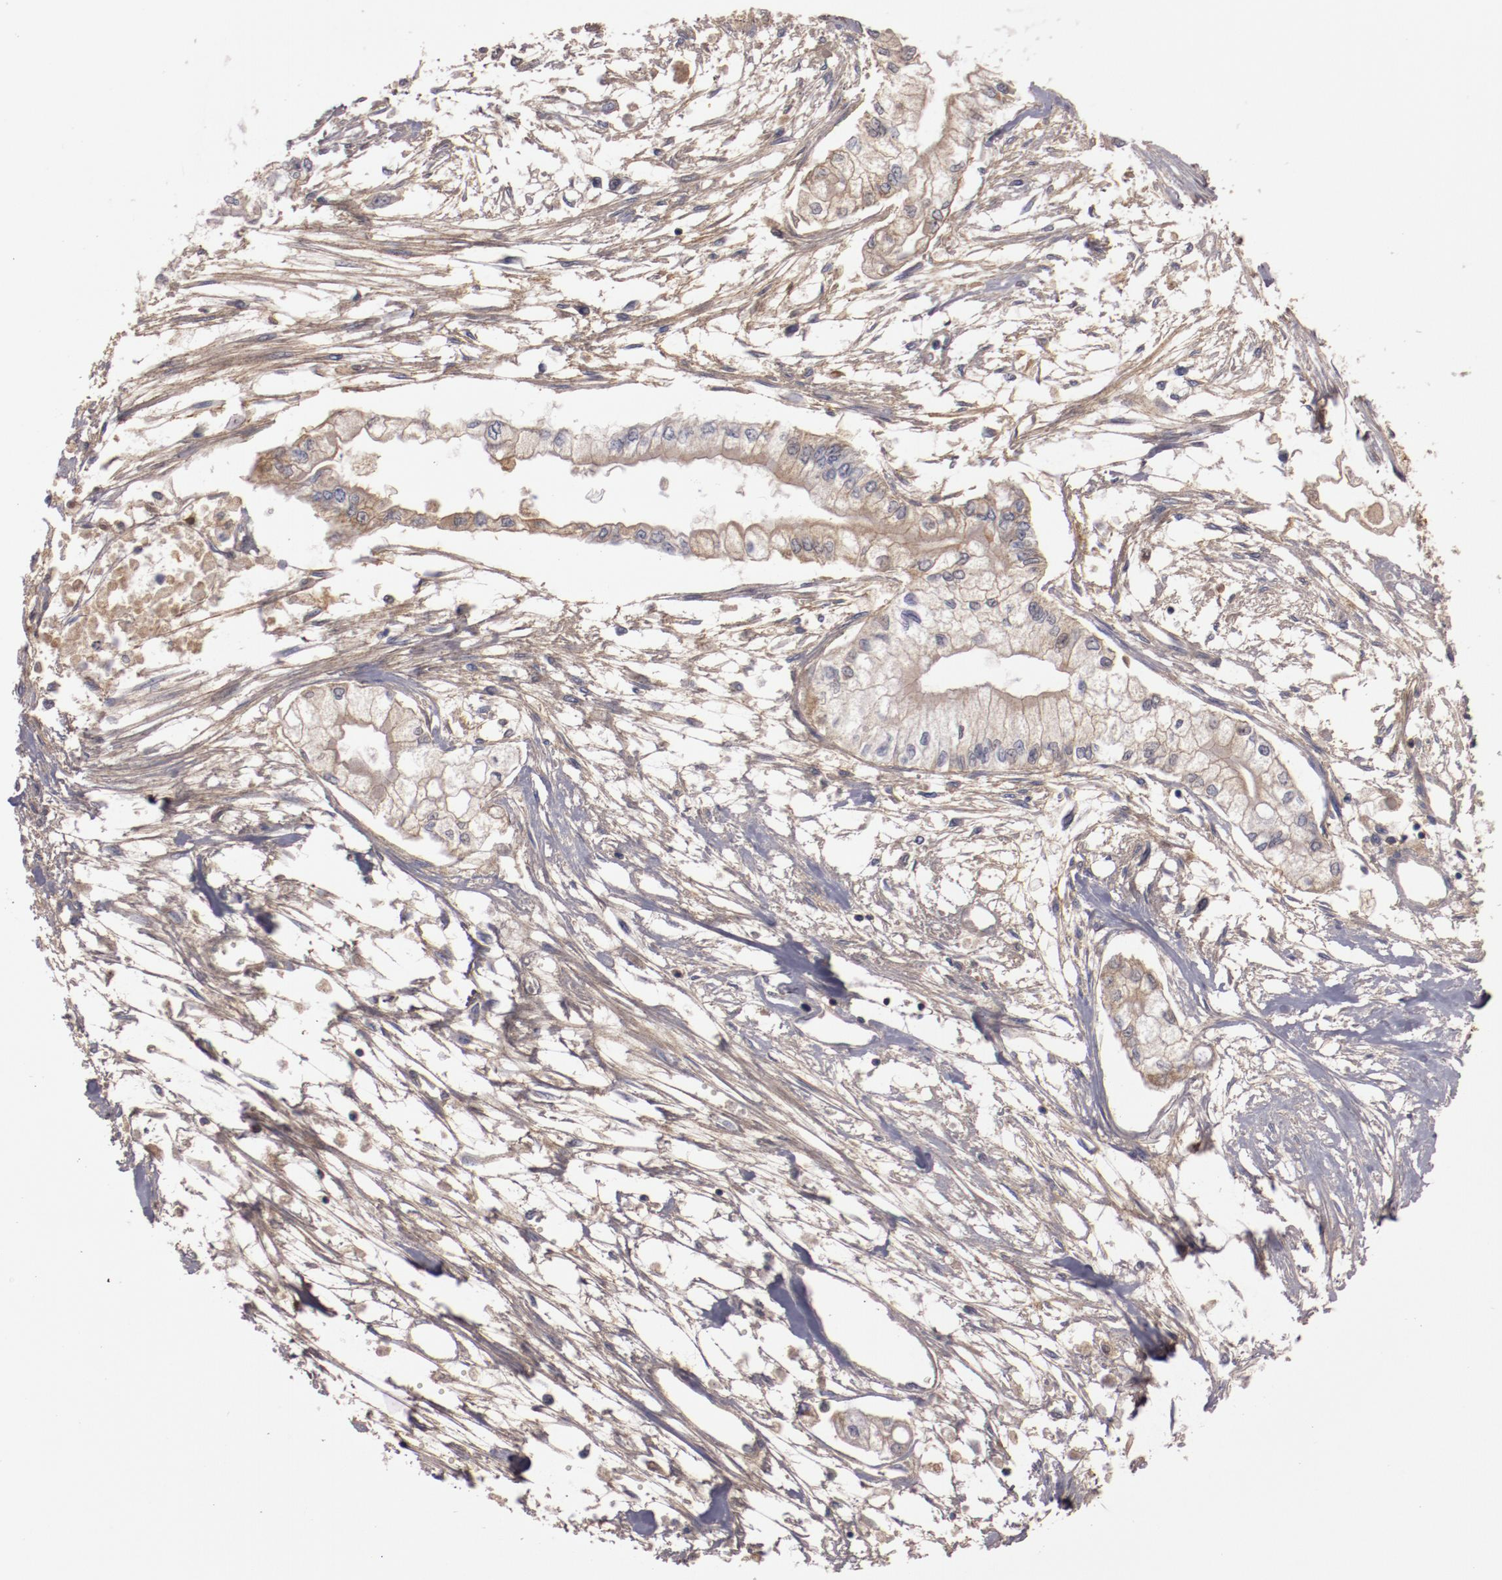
{"staining": {"intensity": "negative", "quantity": "none", "location": "none"}, "tissue": "pancreatic cancer", "cell_type": "Tumor cells", "image_type": "cancer", "snomed": [{"axis": "morphology", "description": "Adenocarcinoma, NOS"}, {"axis": "topography", "description": "Pancreas"}], "caption": "The immunohistochemistry (IHC) photomicrograph has no significant expression in tumor cells of pancreatic cancer (adenocarcinoma) tissue.", "gene": "MBL2", "patient": {"sex": "male", "age": 79}}